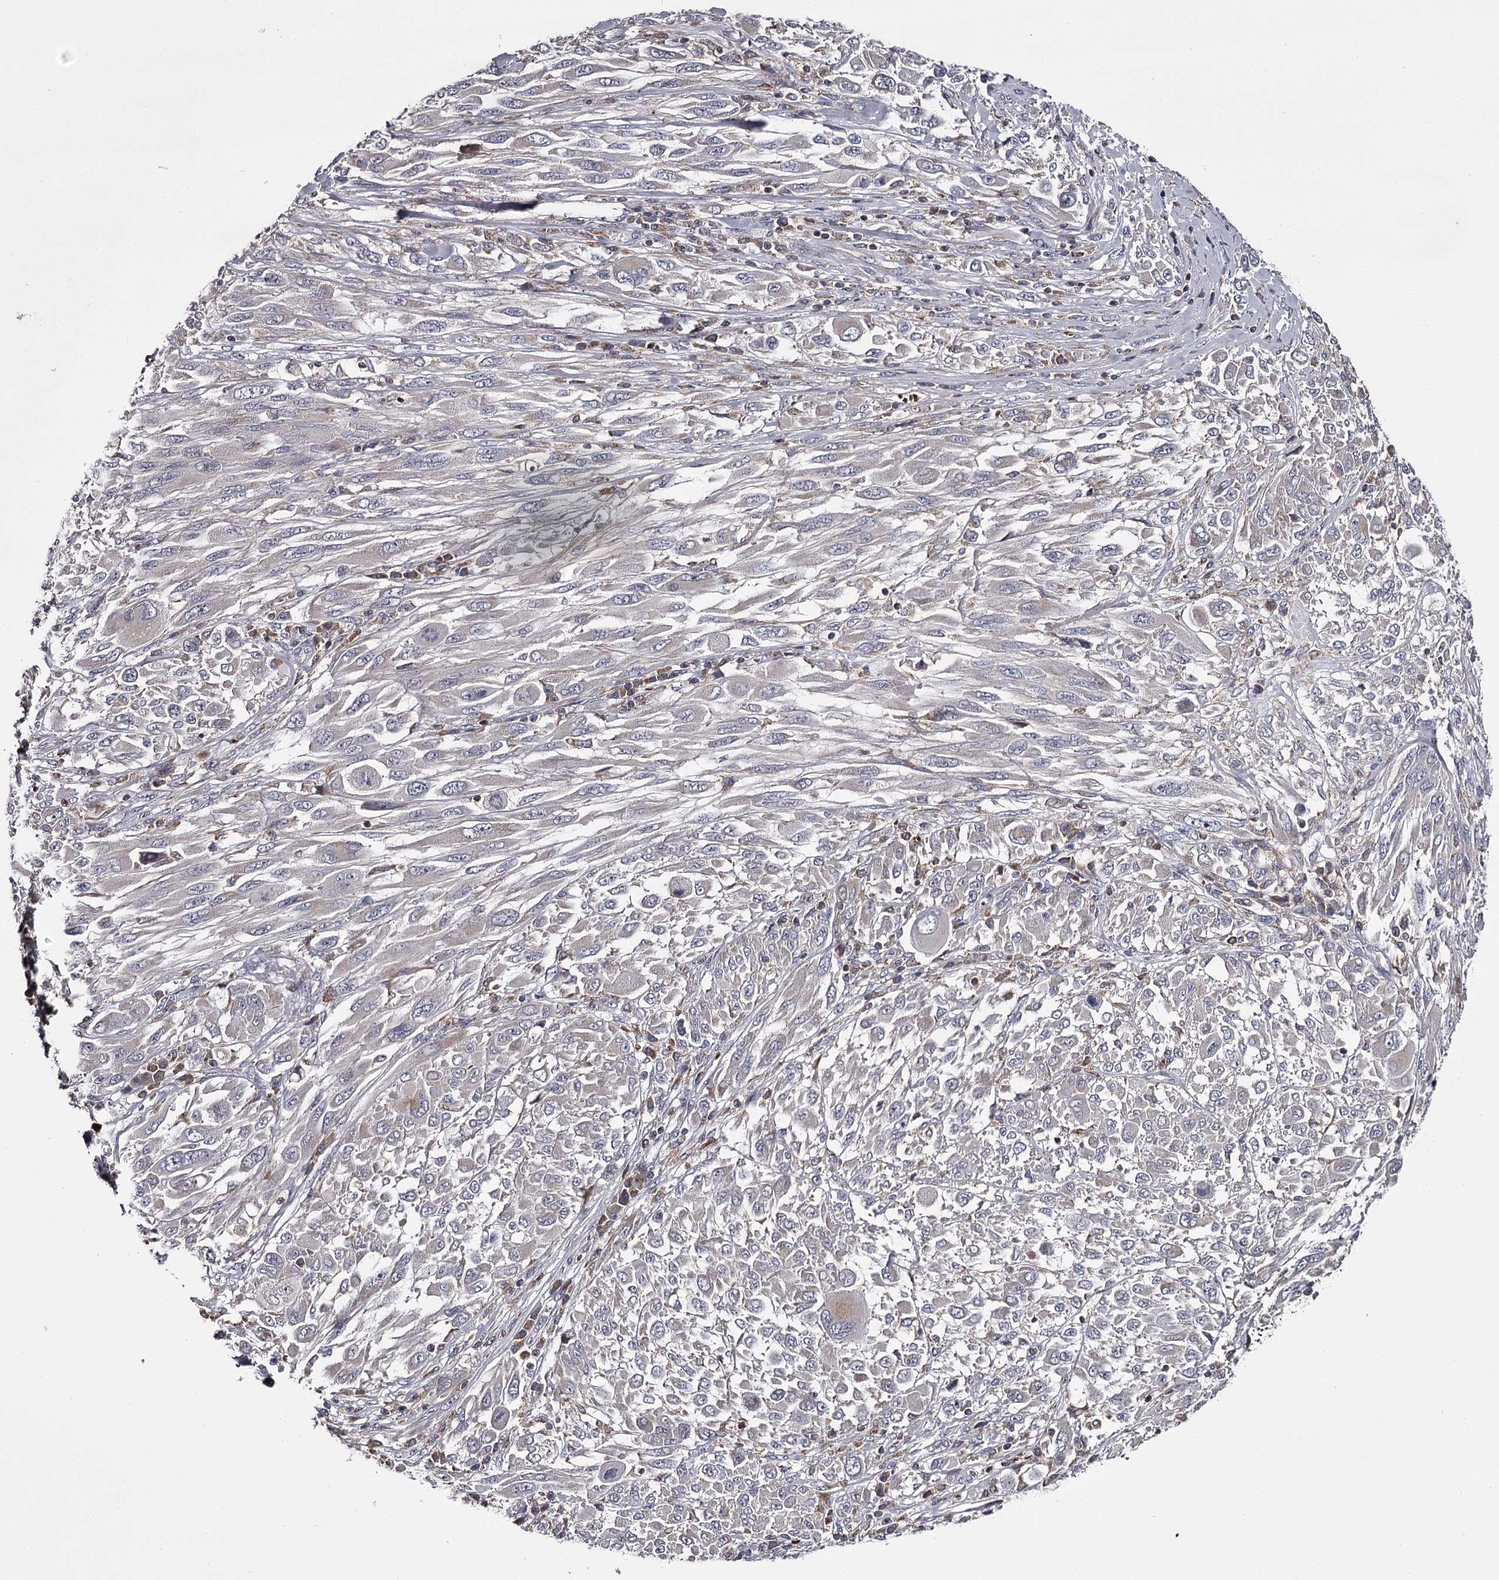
{"staining": {"intensity": "negative", "quantity": "none", "location": "none"}, "tissue": "melanoma", "cell_type": "Tumor cells", "image_type": "cancer", "snomed": [{"axis": "morphology", "description": "Malignant melanoma, NOS"}, {"axis": "topography", "description": "Skin"}], "caption": "This is a photomicrograph of immunohistochemistry (IHC) staining of melanoma, which shows no positivity in tumor cells.", "gene": "RASSF6", "patient": {"sex": "female", "age": 91}}